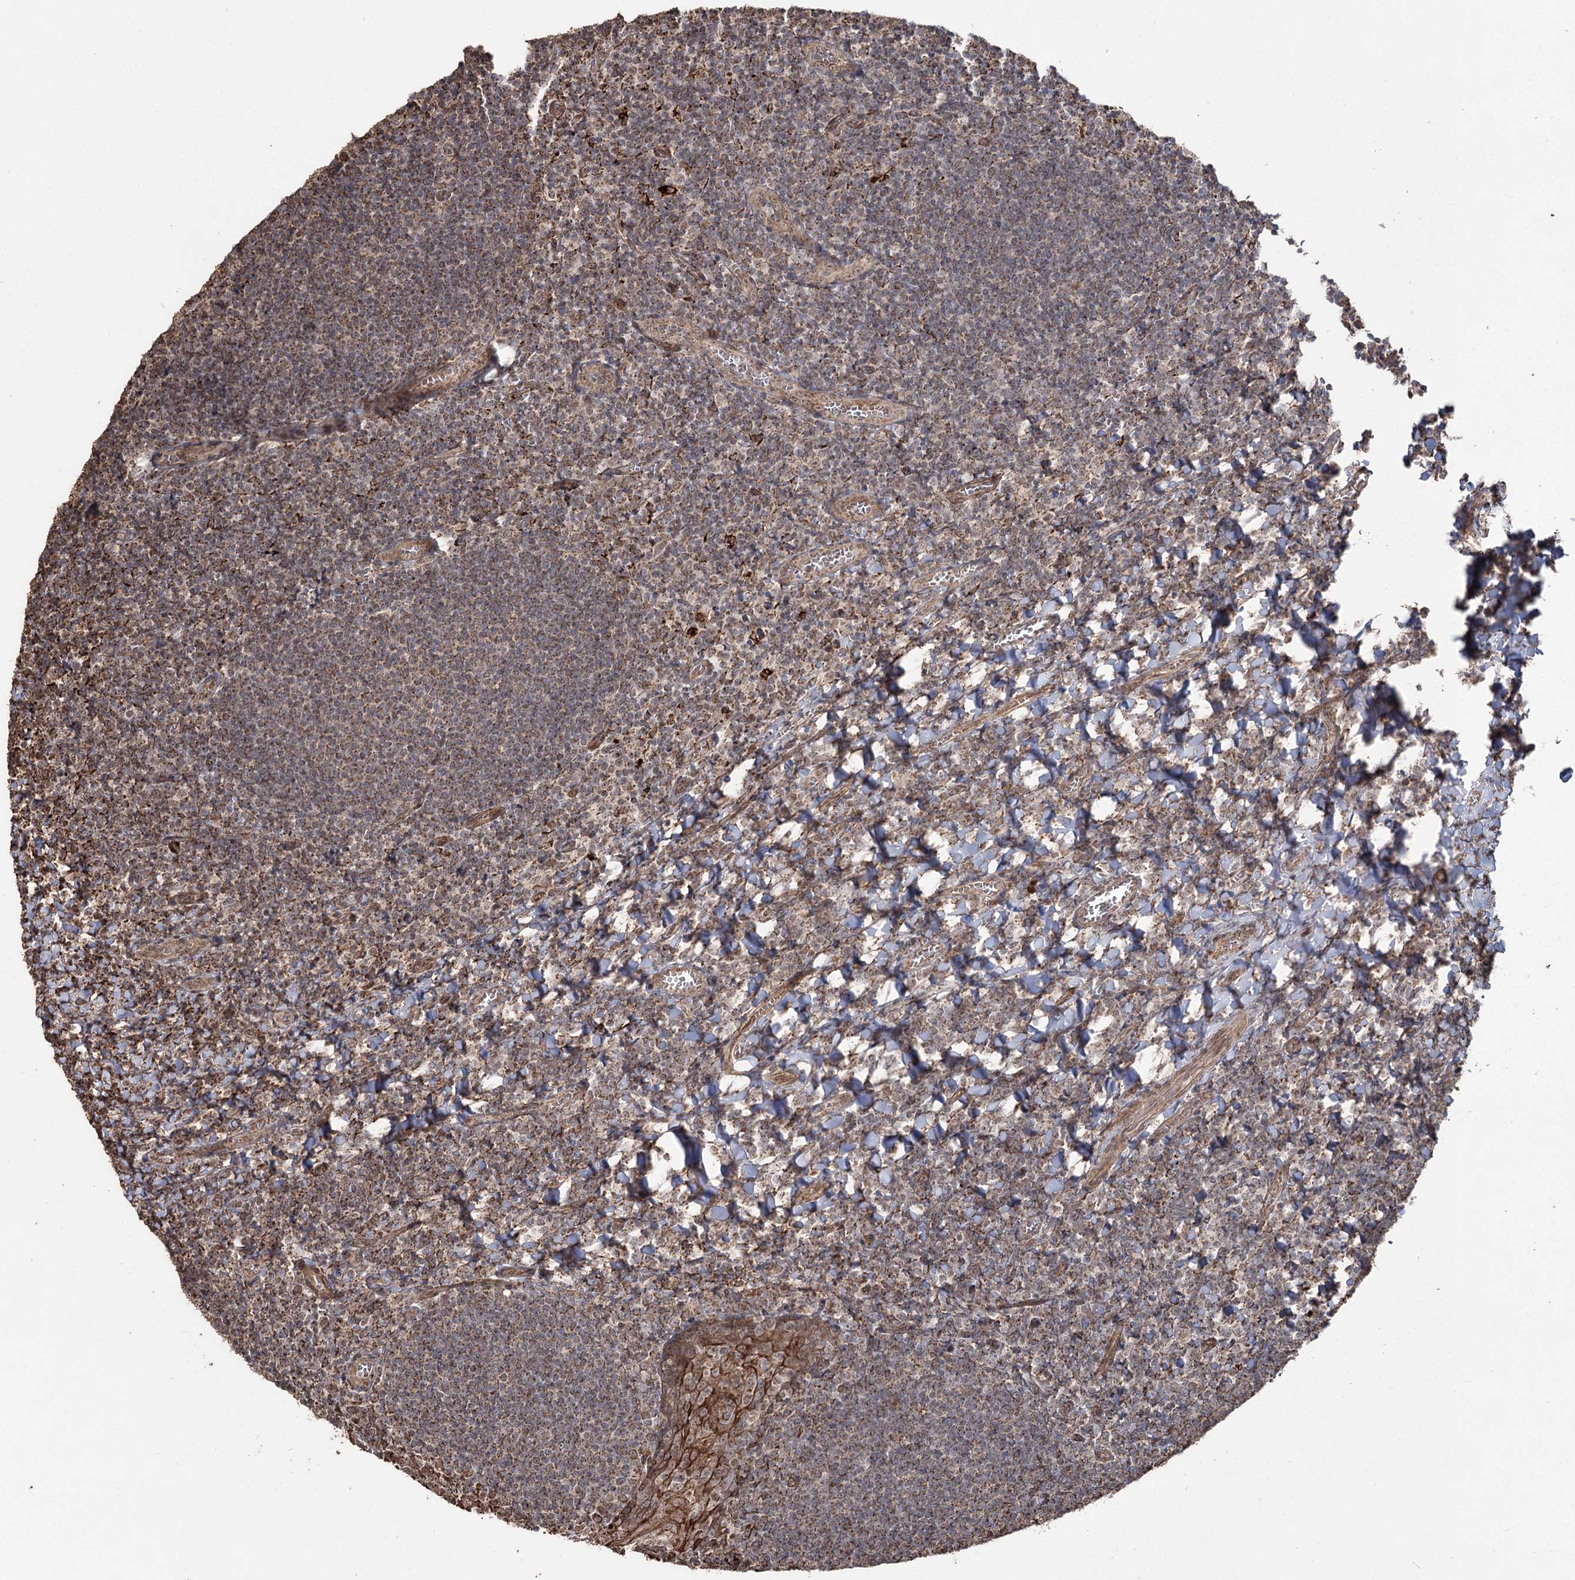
{"staining": {"intensity": "moderate", "quantity": "25%-75%", "location": "cytoplasmic/membranous"}, "tissue": "tonsil", "cell_type": "Germinal center cells", "image_type": "normal", "snomed": [{"axis": "morphology", "description": "Normal tissue, NOS"}, {"axis": "topography", "description": "Tonsil"}], "caption": "Protein expression analysis of unremarkable human tonsil reveals moderate cytoplasmic/membranous expression in approximately 25%-75% of germinal center cells. (Stains: DAB in brown, nuclei in blue, Microscopy: brightfield microscopy at high magnification).", "gene": "SLF2", "patient": {"sex": "male", "age": 27}}